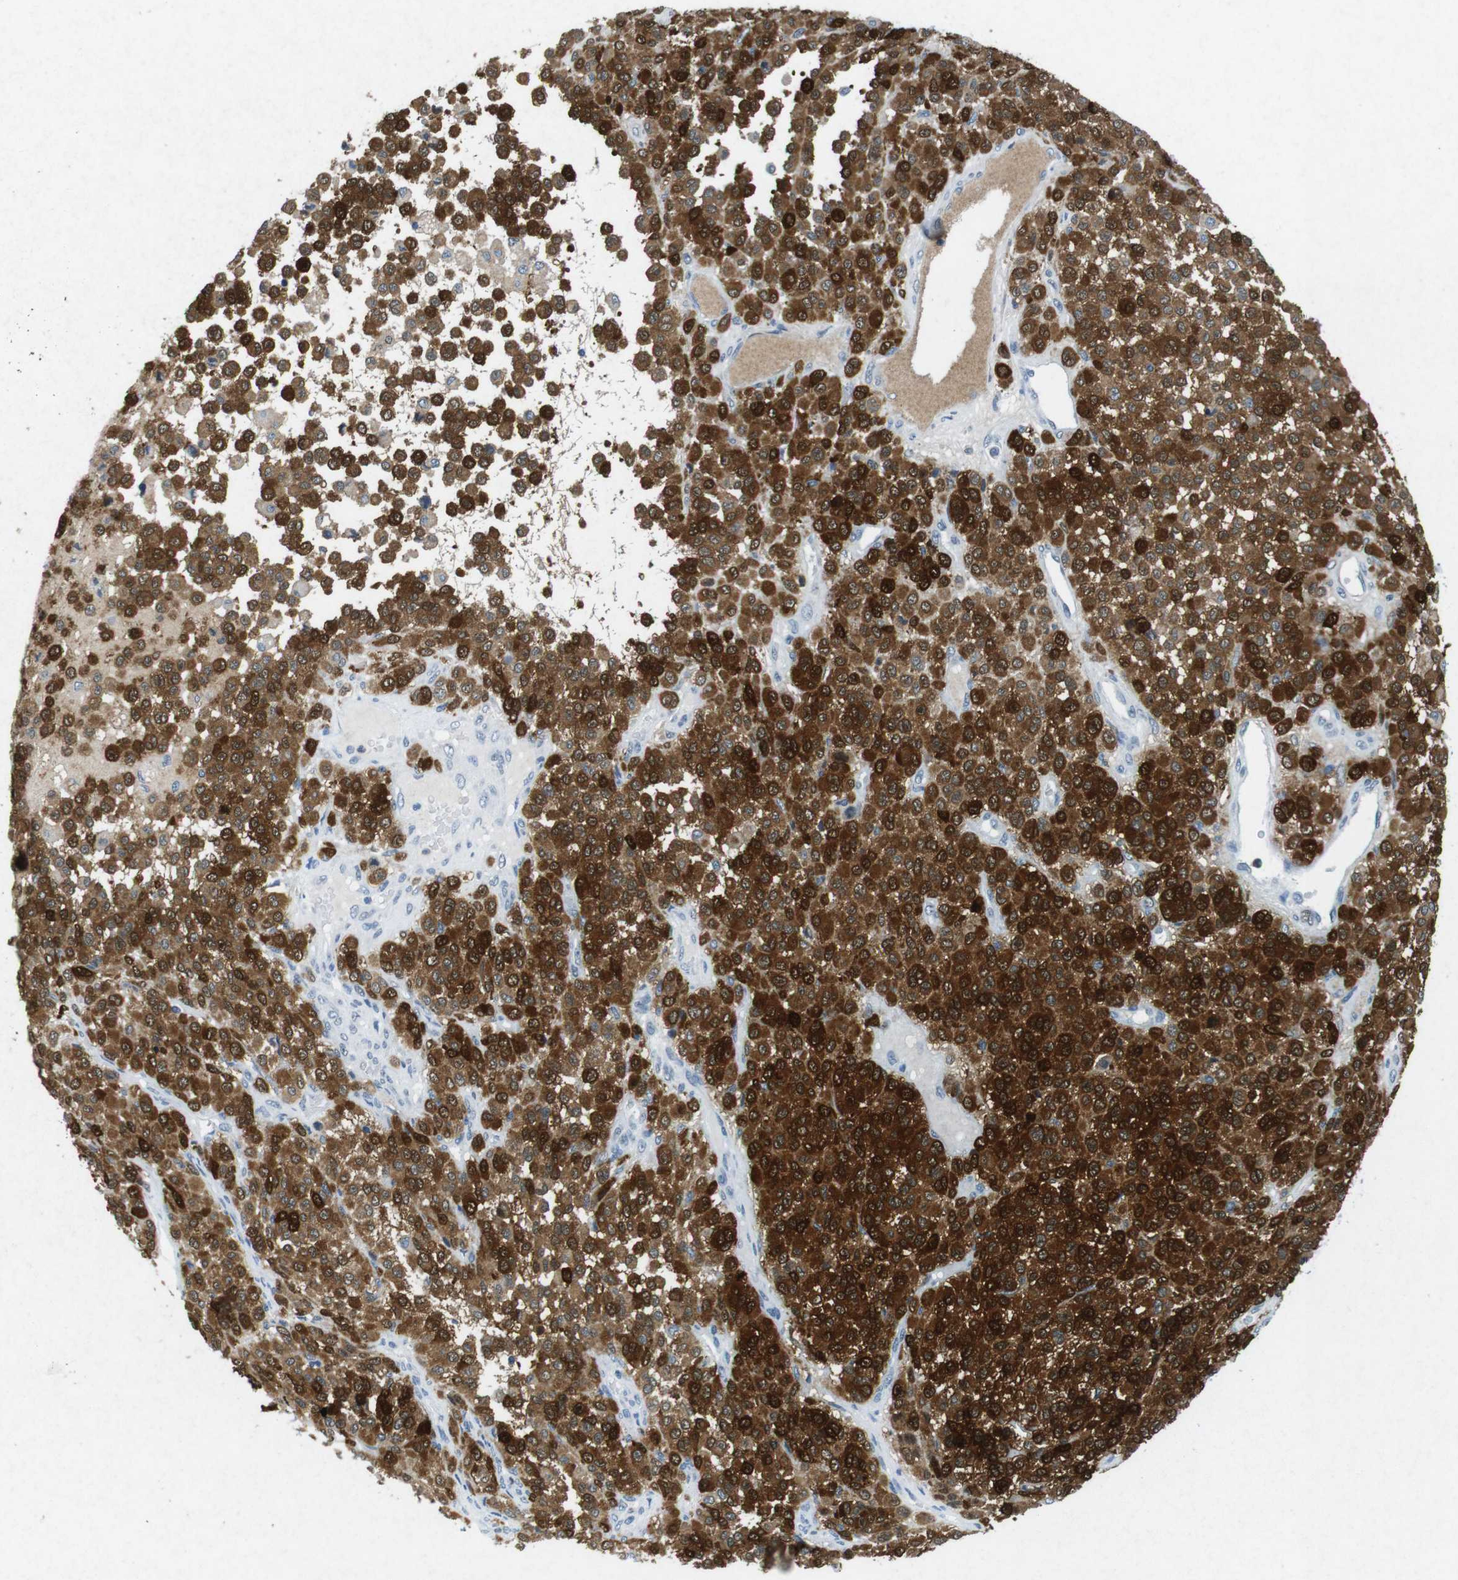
{"staining": {"intensity": "strong", "quantity": ">75%", "location": "cytoplasmic/membranous"}, "tissue": "melanoma", "cell_type": "Tumor cells", "image_type": "cancer", "snomed": [{"axis": "morphology", "description": "Malignant melanoma, Metastatic site"}, {"axis": "topography", "description": "Pancreas"}], "caption": "Malignant melanoma (metastatic site) tissue exhibits strong cytoplasmic/membranous expression in approximately >75% of tumor cells", "gene": "CTAG1B", "patient": {"sex": "female", "age": 30}}